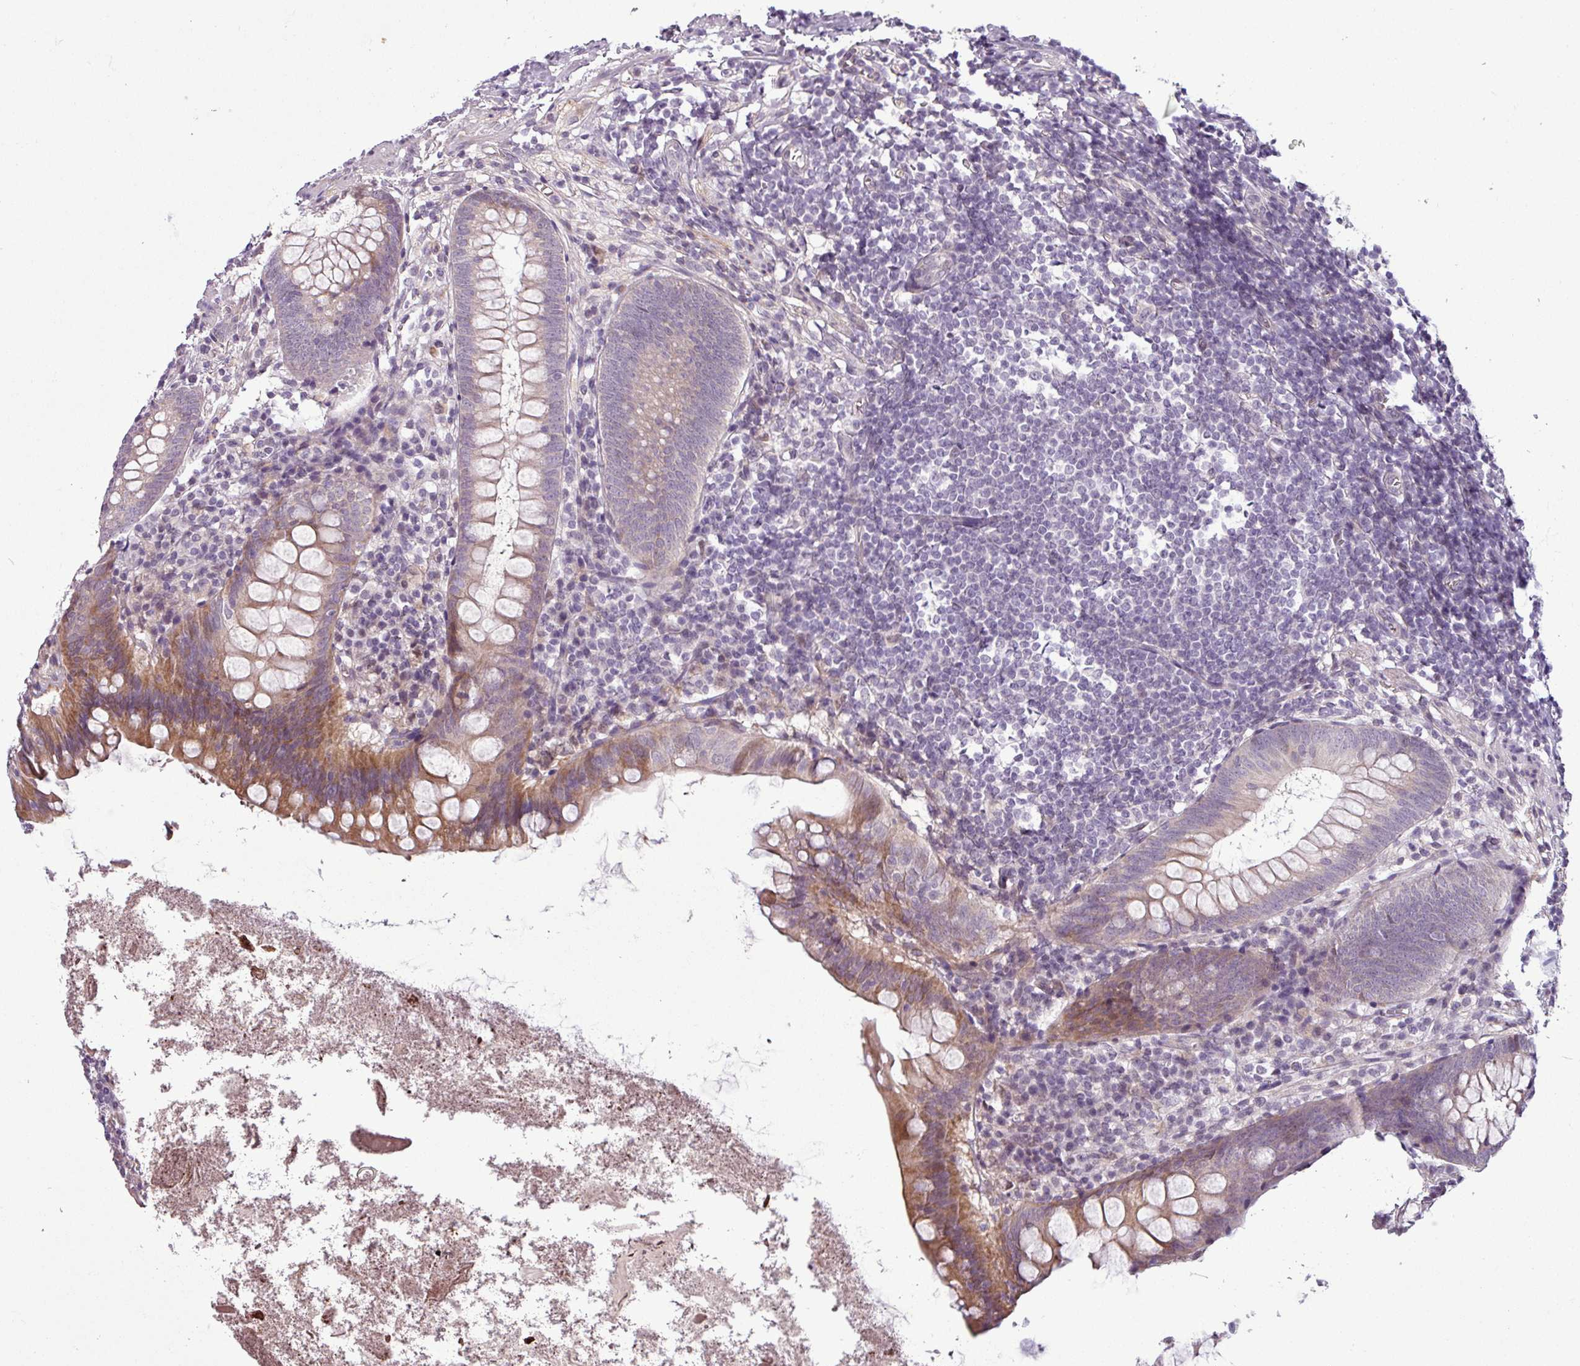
{"staining": {"intensity": "moderate", "quantity": "25%-75%", "location": "cytoplasmic/membranous"}, "tissue": "appendix", "cell_type": "Glandular cells", "image_type": "normal", "snomed": [{"axis": "morphology", "description": "Normal tissue, NOS"}, {"axis": "topography", "description": "Appendix"}], "caption": "A medium amount of moderate cytoplasmic/membranous positivity is seen in about 25%-75% of glandular cells in normal appendix.", "gene": "GPT2", "patient": {"sex": "female", "age": 51}}